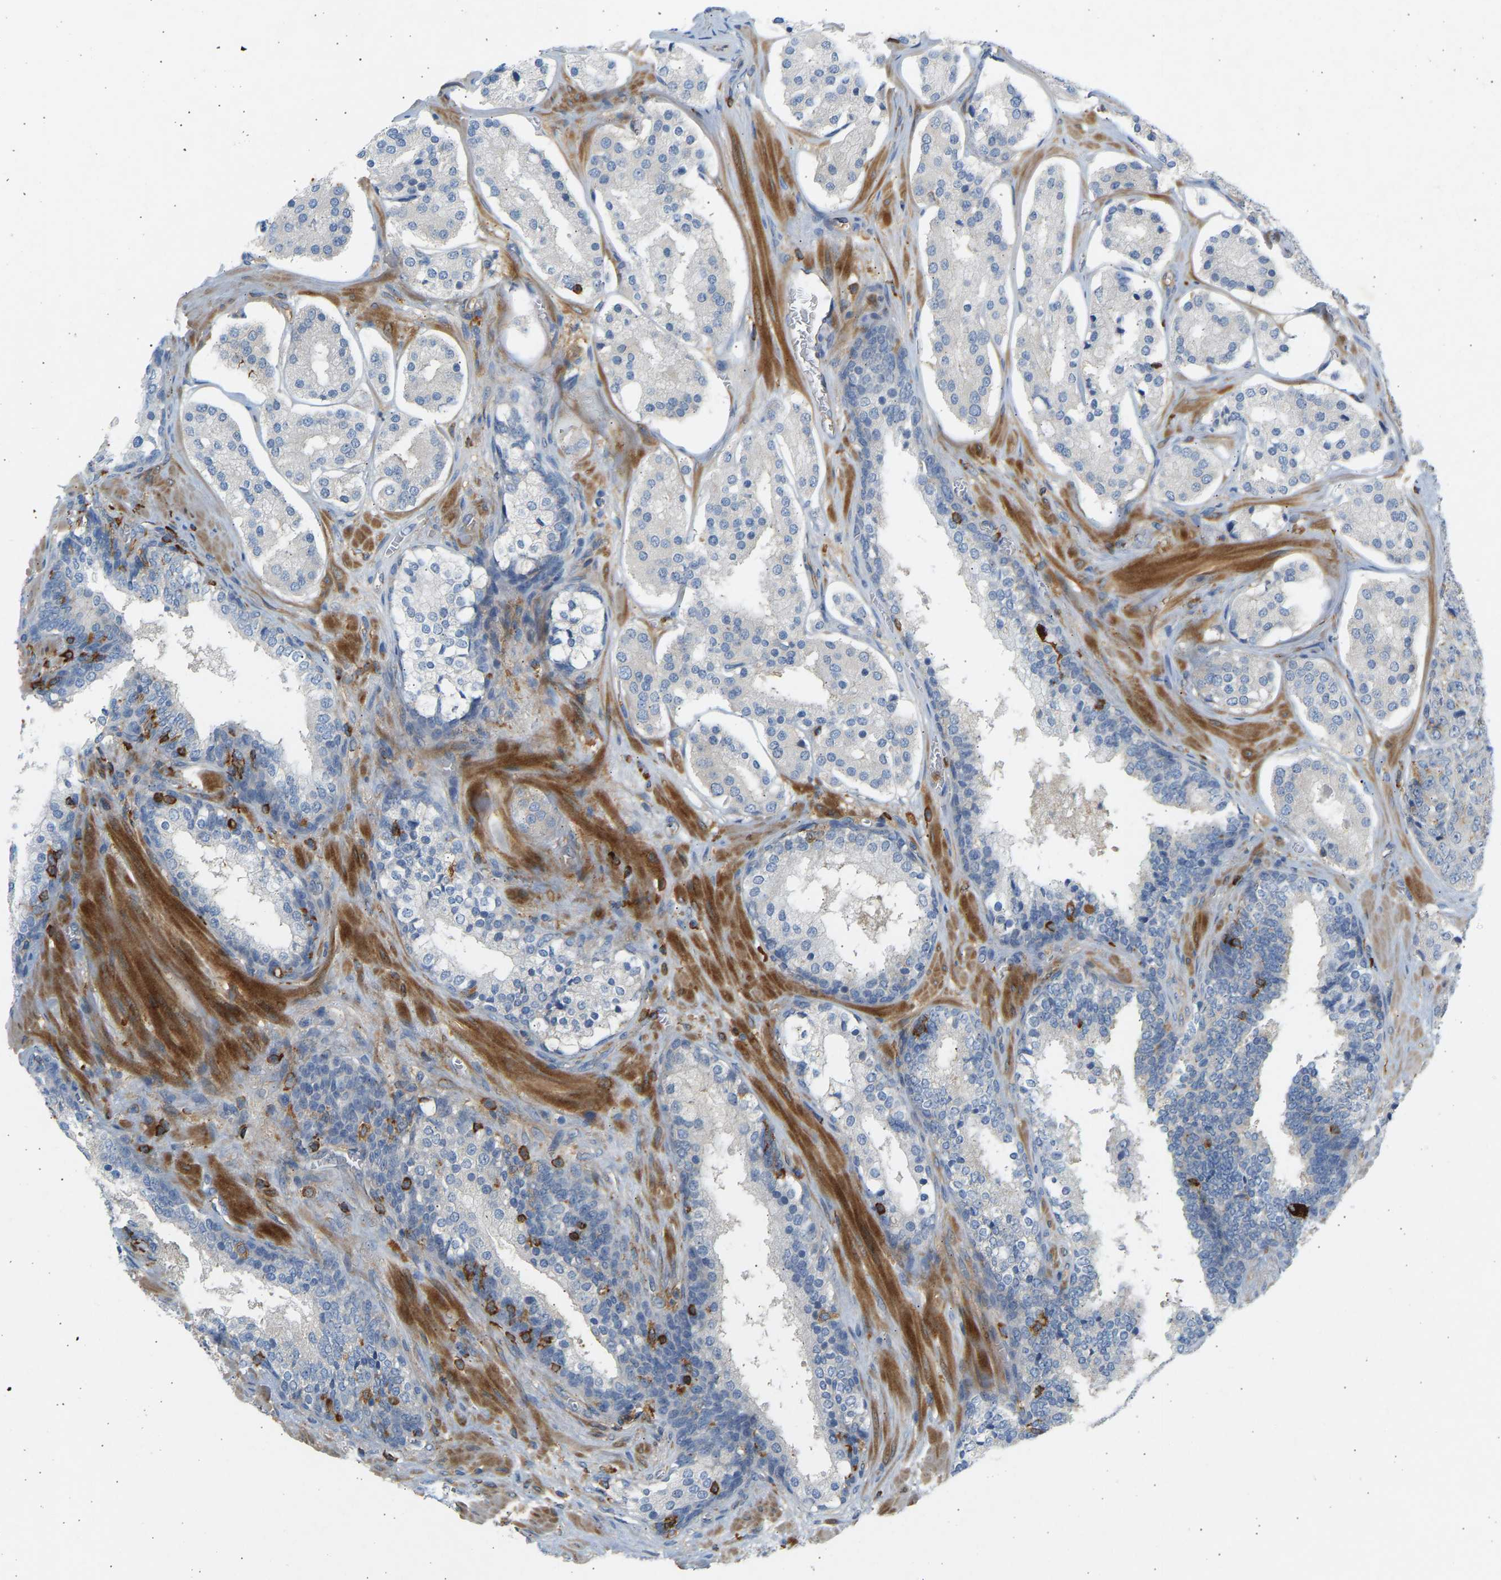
{"staining": {"intensity": "negative", "quantity": "none", "location": "none"}, "tissue": "prostate cancer", "cell_type": "Tumor cells", "image_type": "cancer", "snomed": [{"axis": "morphology", "description": "Adenocarcinoma, High grade"}, {"axis": "topography", "description": "Prostate"}], "caption": "Tumor cells are negative for brown protein staining in prostate cancer (adenocarcinoma (high-grade)).", "gene": "FNBP1", "patient": {"sex": "male", "age": 60}}